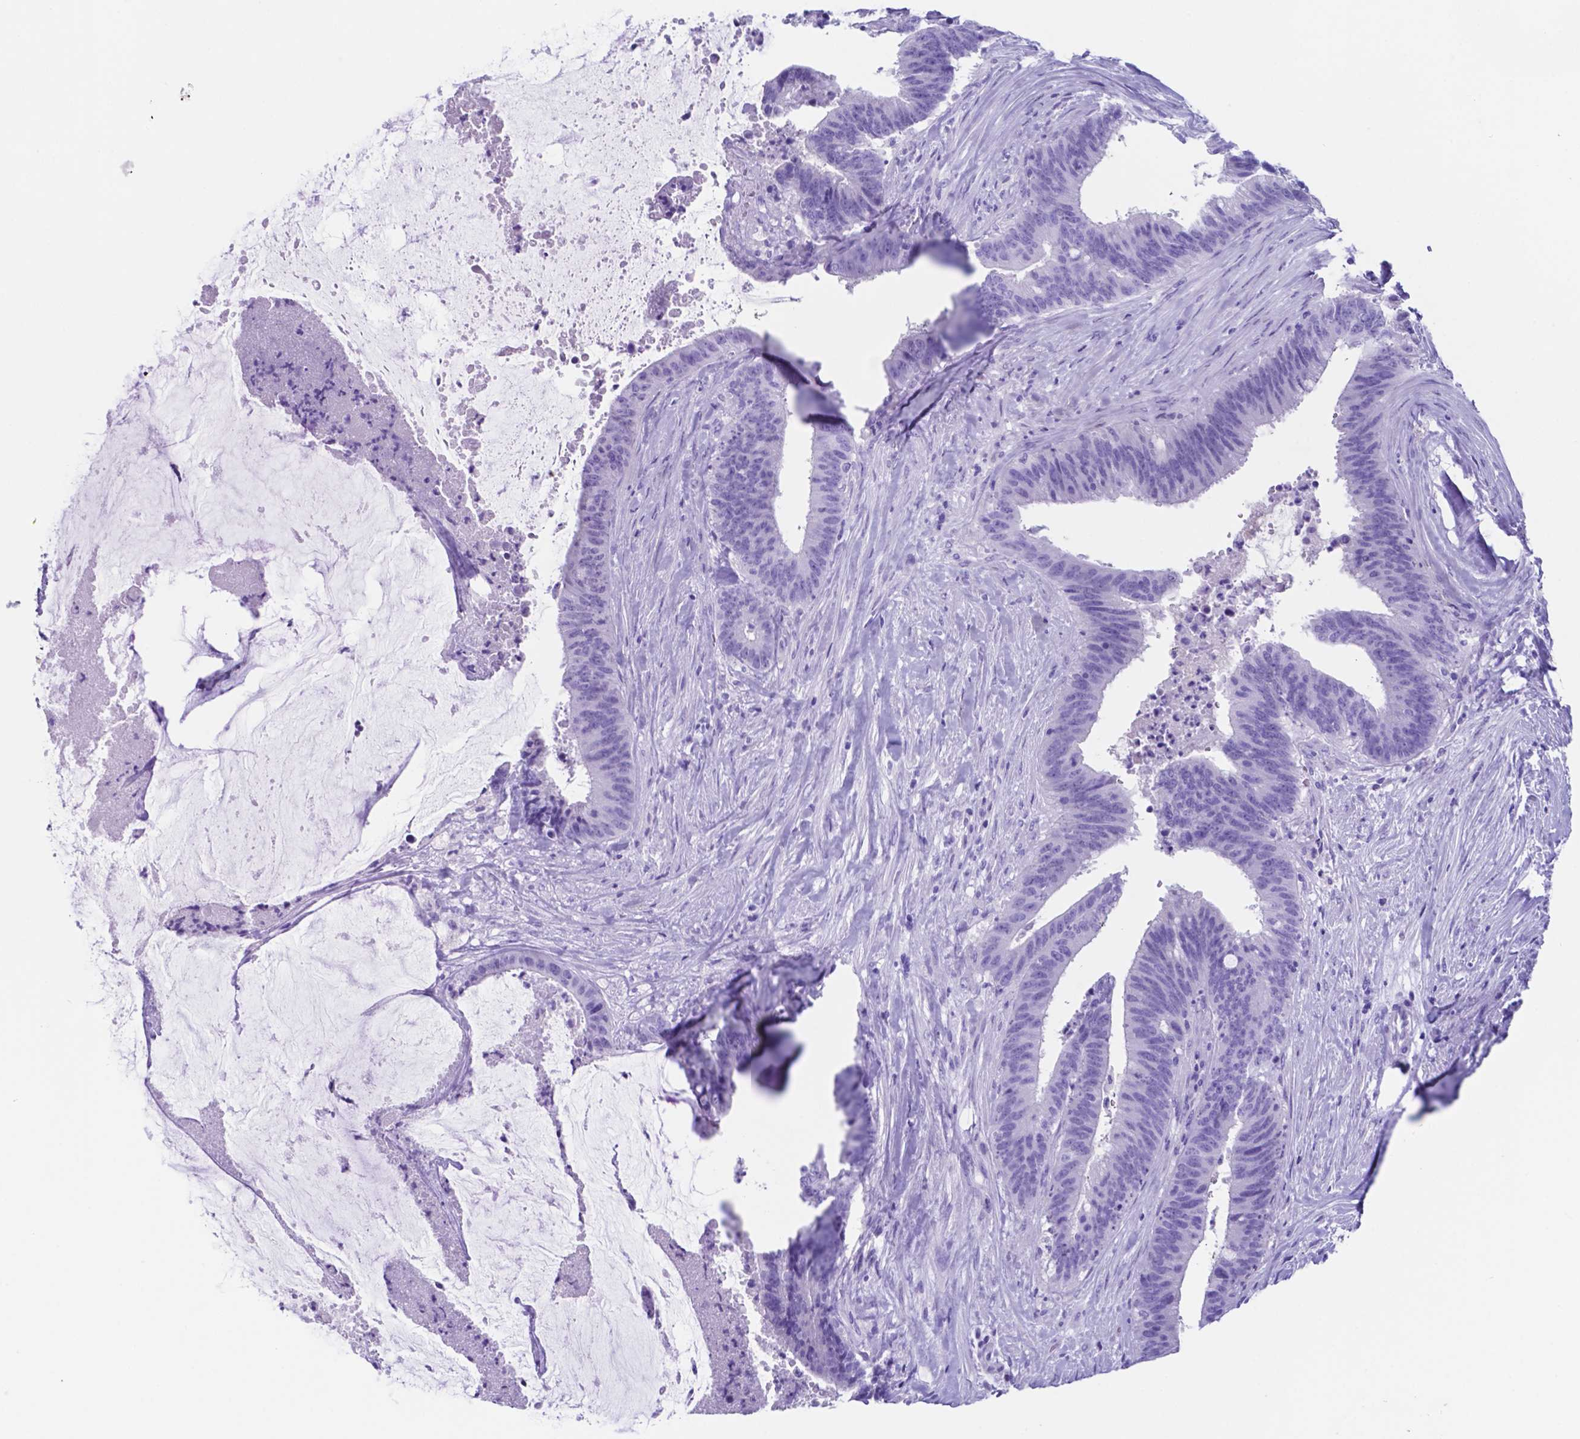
{"staining": {"intensity": "negative", "quantity": "none", "location": "none"}, "tissue": "colorectal cancer", "cell_type": "Tumor cells", "image_type": "cancer", "snomed": [{"axis": "morphology", "description": "Adenocarcinoma, NOS"}, {"axis": "topography", "description": "Colon"}], "caption": "Human colorectal adenocarcinoma stained for a protein using immunohistochemistry (IHC) reveals no positivity in tumor cells.", "gene": "DNAAF8", "patient": {"sex": "female", "age": 43}}